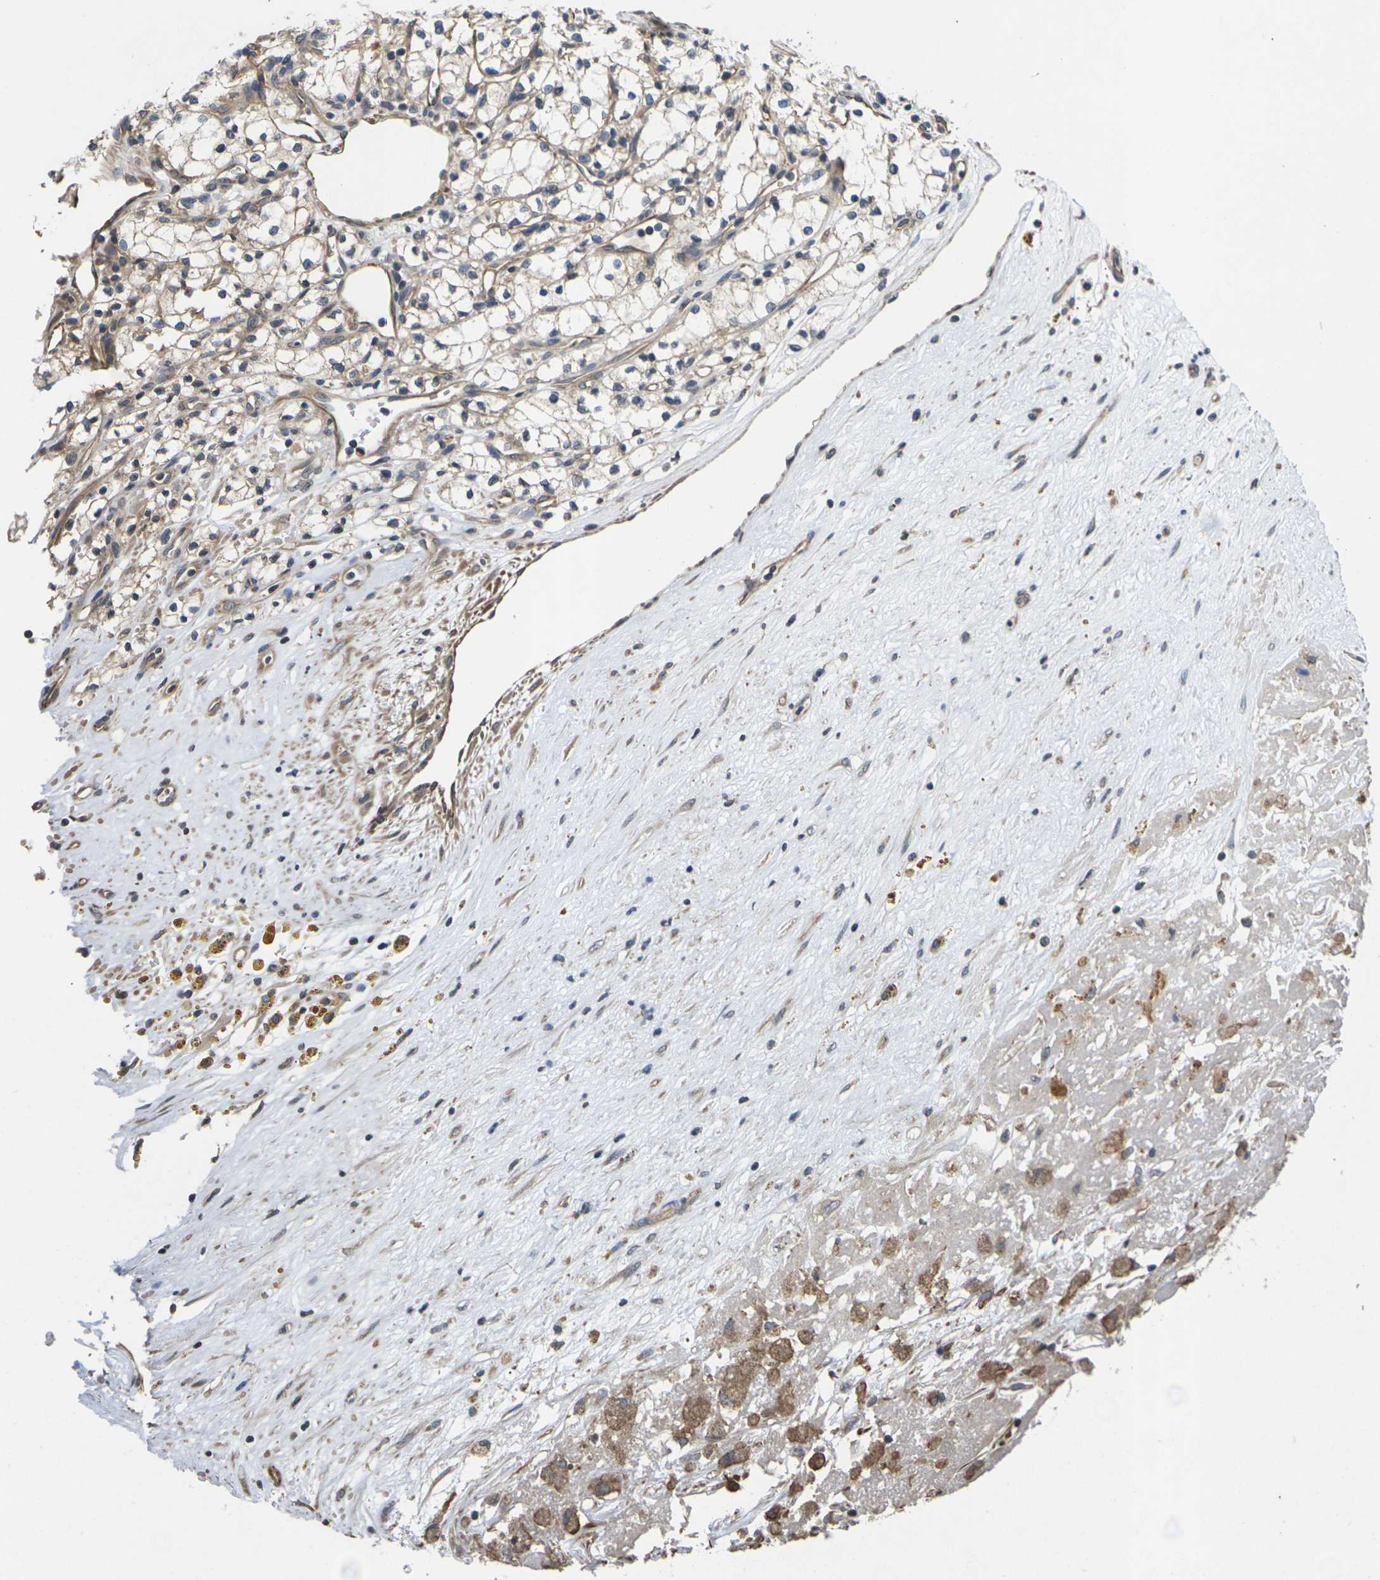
{"staining": {"intensity": "weak", "quantity": ">75%", "location": "cytoplasmic/membranous"}, "tissue": "renal cancer", "cell_type": "Tumor cells", "image_type": "cancer", "snomed": [{"axis": "morphology", "description": "Normal tissue, NOS"}, {"axis": "morphology", "description": "Adenocarcinoma, NOS"}, {"axis": "topography", "description": "Kidney"}], "caption": "Renal cancer (adenocarcinoma) stained with DAB (3,3'-diaminobenzidine) immunohistochemistry (IHC) shows low levels of weak cytoplasmic/membranous staining in approximately >75% of tumor cells. The protein of interest is stained brown, and the nuclei are stained in blue (DAB IHC with brightfield microscopy, high magnification).", "gene": "DKK2", "patient": {"sex": "male", "age": 59}}